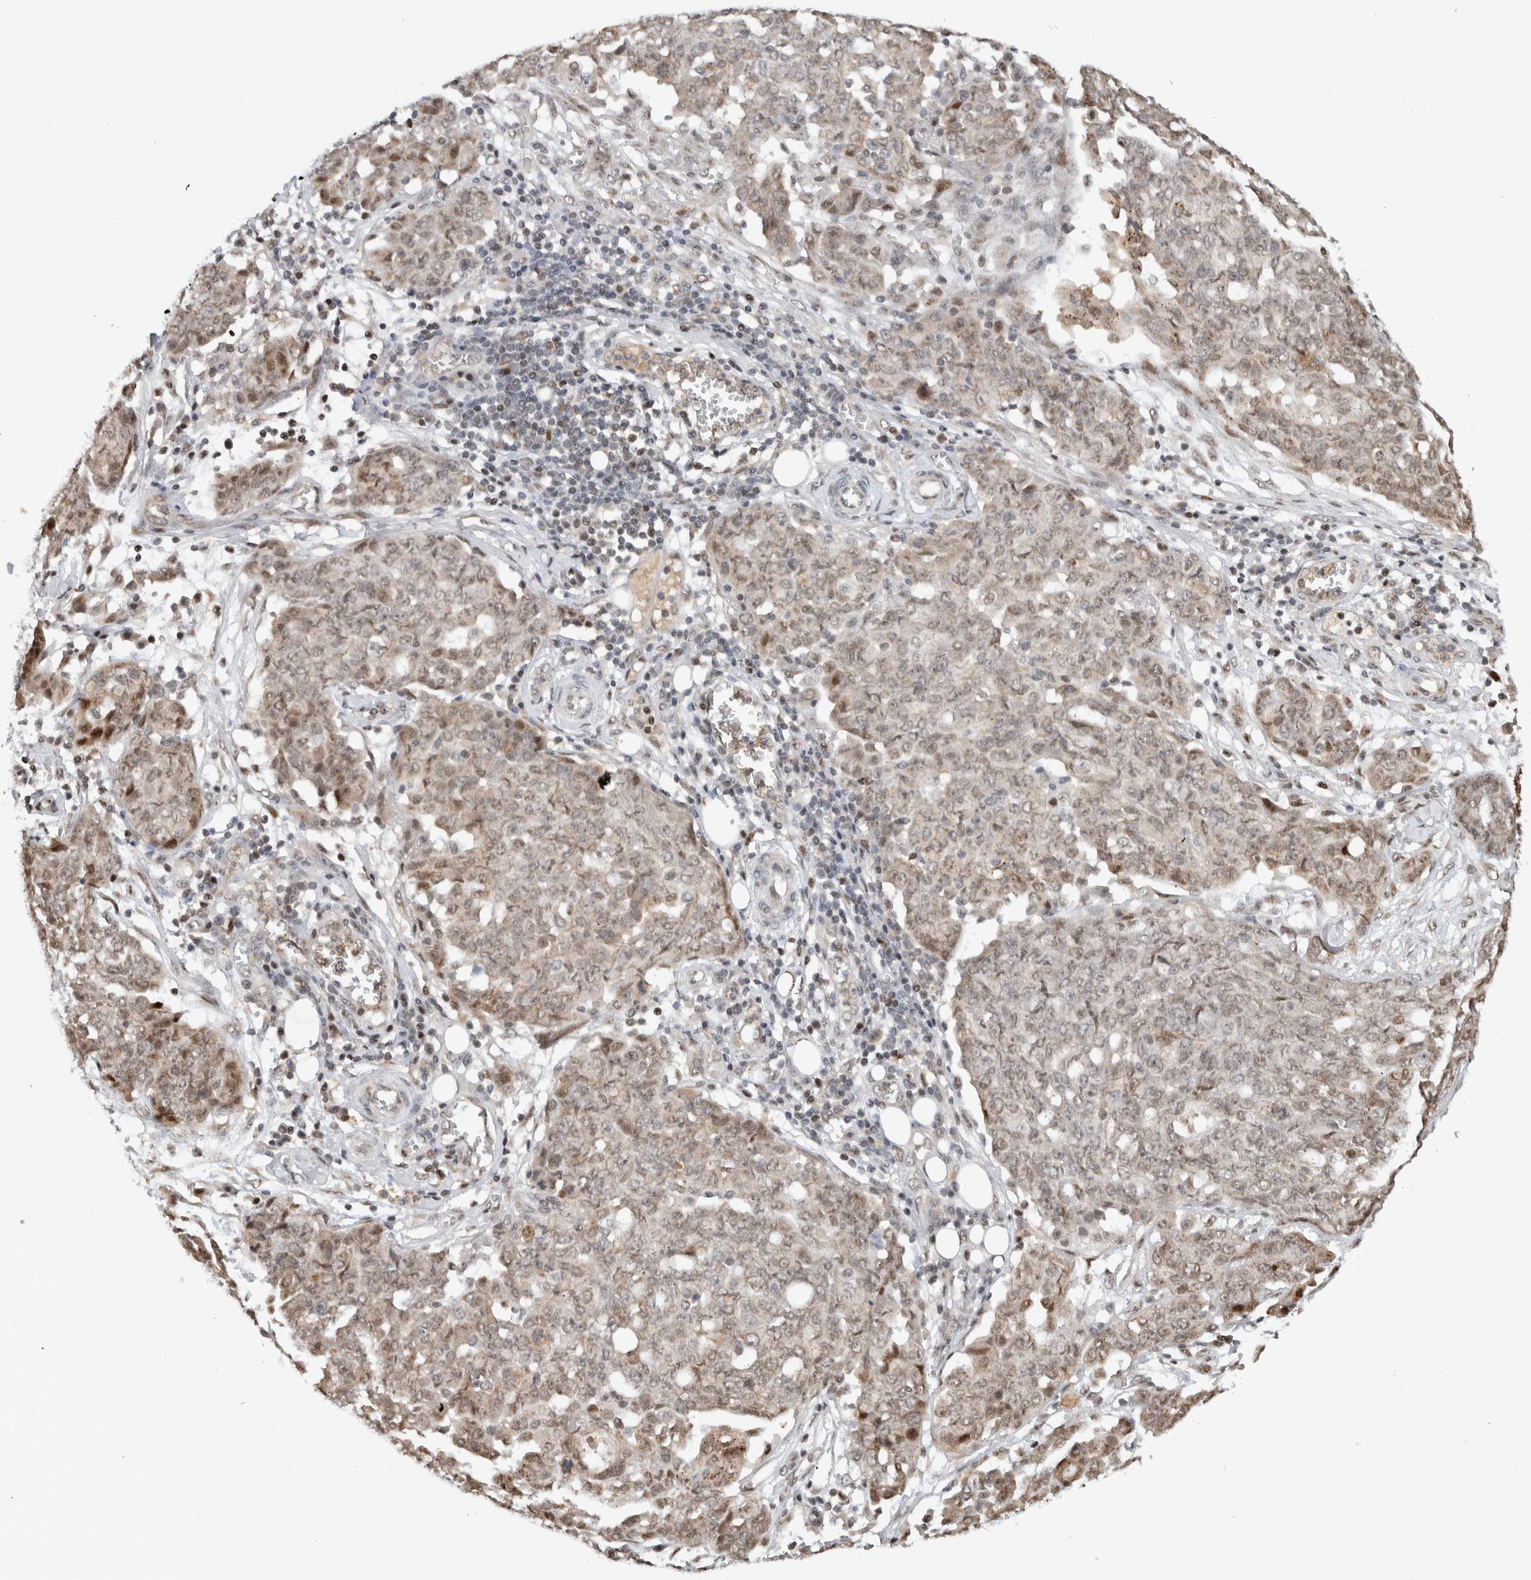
{"staining": {"intensity": "weak", "quantity": "25%-75%", "location": "nuclear"}, "tissue": "ovarian cancer", "cell_type": "Tumor cells", "image_type": "cancer", "snomed": [{"axis": "morphology", "description": "Cystadenocarcinoma, serous, NOS"}, {"axis": "topography", "description": "Soft tissue"}, {"axis": "topography", "description": "Ovary"}], "caption": "This micrograph shows immunohistochemistry staining of human serous cystadenocarcinoma (ovarian), with low weak nuclear positivity in approximately 25%-75% of tumor cells.", "gene": "ZNF521", "patient": {"sex": "female", "age": 57}}